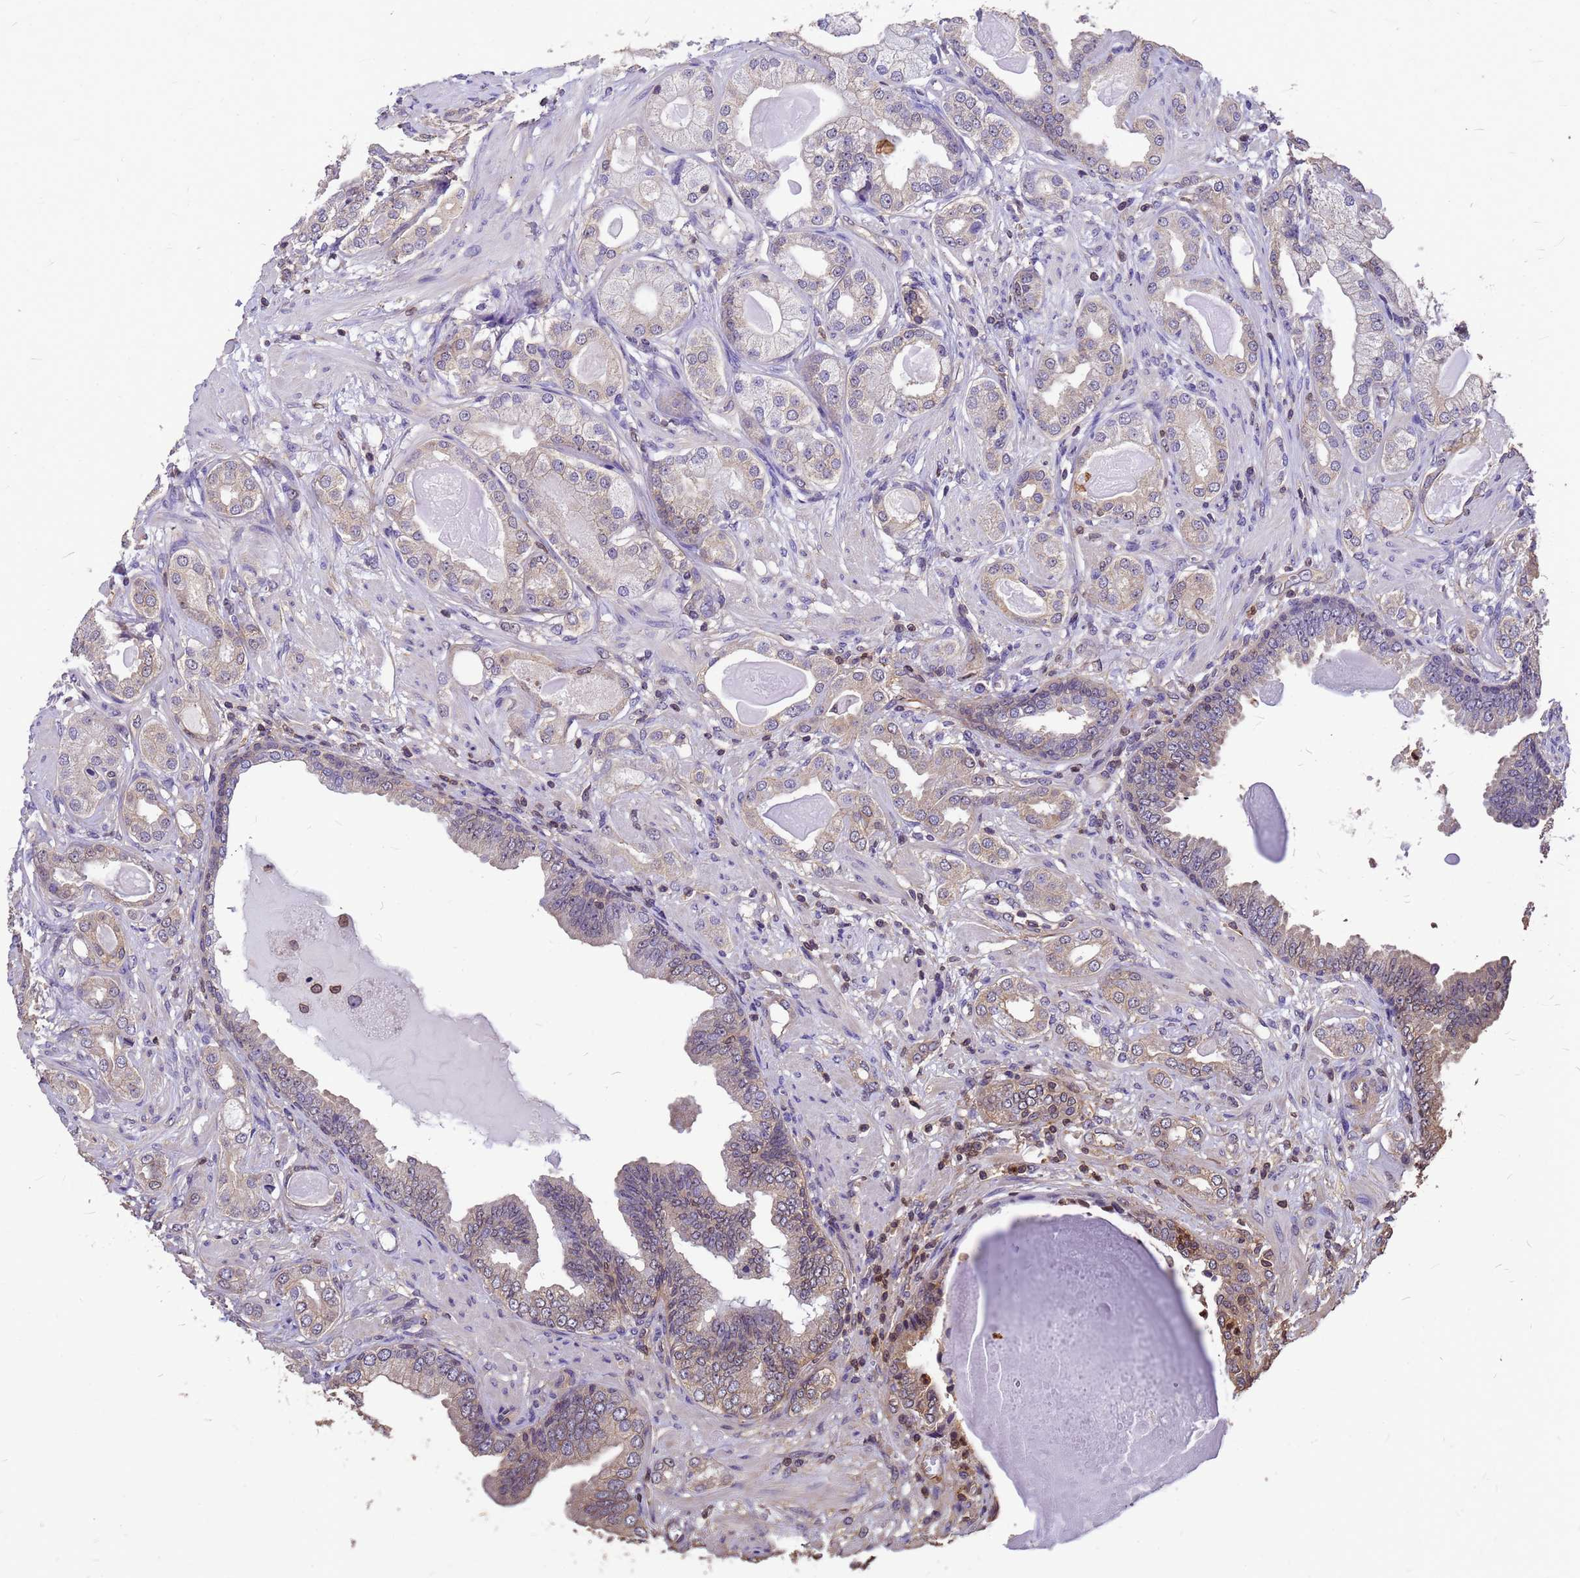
{"staining": {"intensity": "weak", "quantity": "25%-75%", "location": "cytoplasmic/membranous,nuclear"}, "tissue": "prostate cancer", "cell_type": "Tumor cells", "image_type": "cancer", "snomed": [{"axis": "morphology", "description": "Adenocarcinoma, Low grade"}, {"axis": "topography", "description": "Prostate"}], "caption": "Protein analysis of adenocarcinoma (low-grade) (prostate) tissue exhibits weak cytoplasmic/membranous and nuclear staining in approximately 25%-75% of tumor cells.", "gene": "C1orf35", "patient": {"sex": "male", "age": 64}}